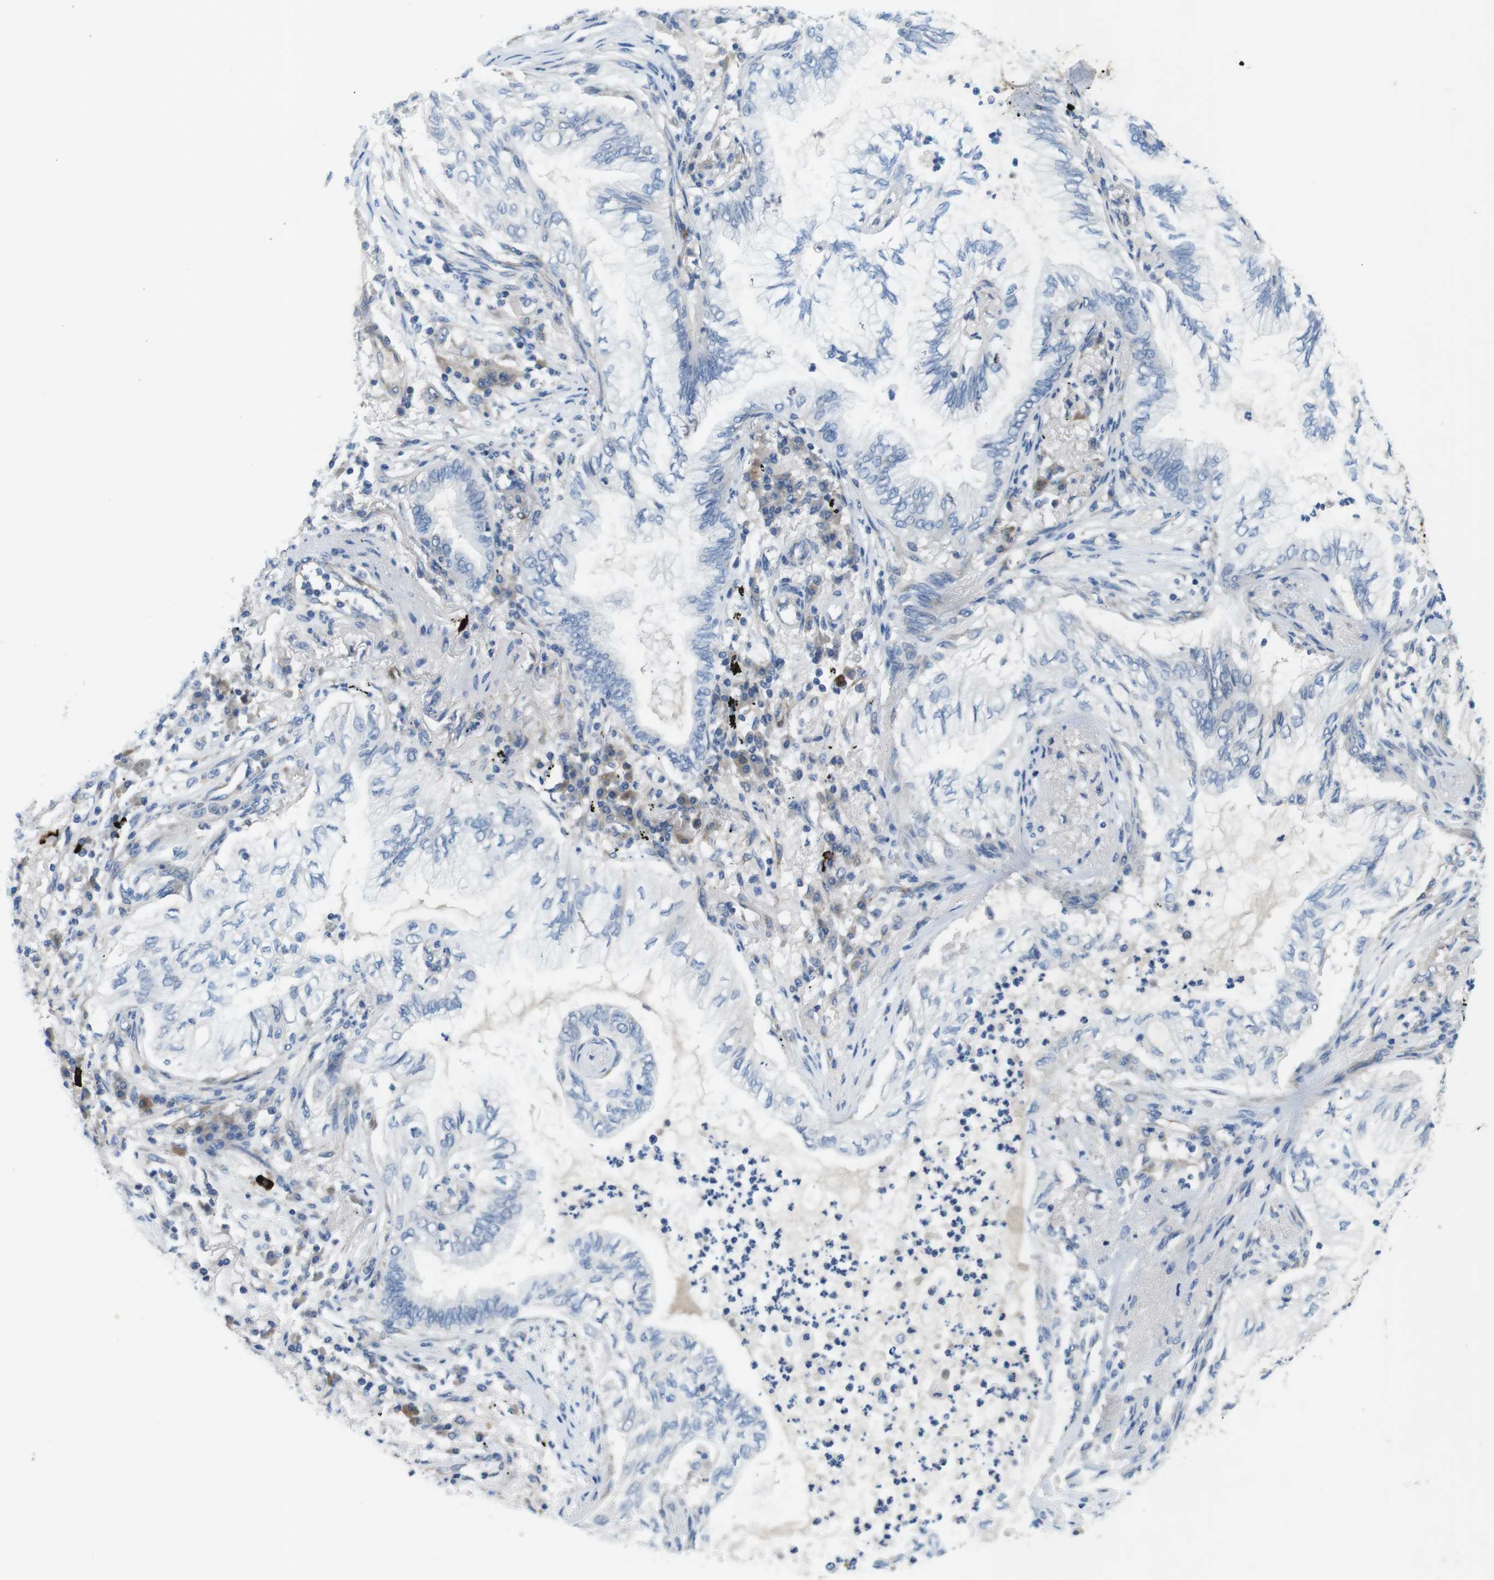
{"staining": {"intensity": "negative", "quantity": "none", "location": "none"}, "tissue": "lung cancer", "cell_type": "Tumor cells", "image_type": "cancer", "snomed": [{"axis": "morphology", "description": "Normal tissue, NOS"}, {"axis": "morphology", "description": "Adenocarcinoma, NOS"}, {"axis": "topography", "description": "Bronchus"}, {"axis": "topography", "description": "Lung"}], "caption": "Histopathology image shows no protein positivity in tumor cells of adenocarcinoma (lung) tissue.", "gene": "DCLK1", "patient": {"sex": "female", "age": 70}}